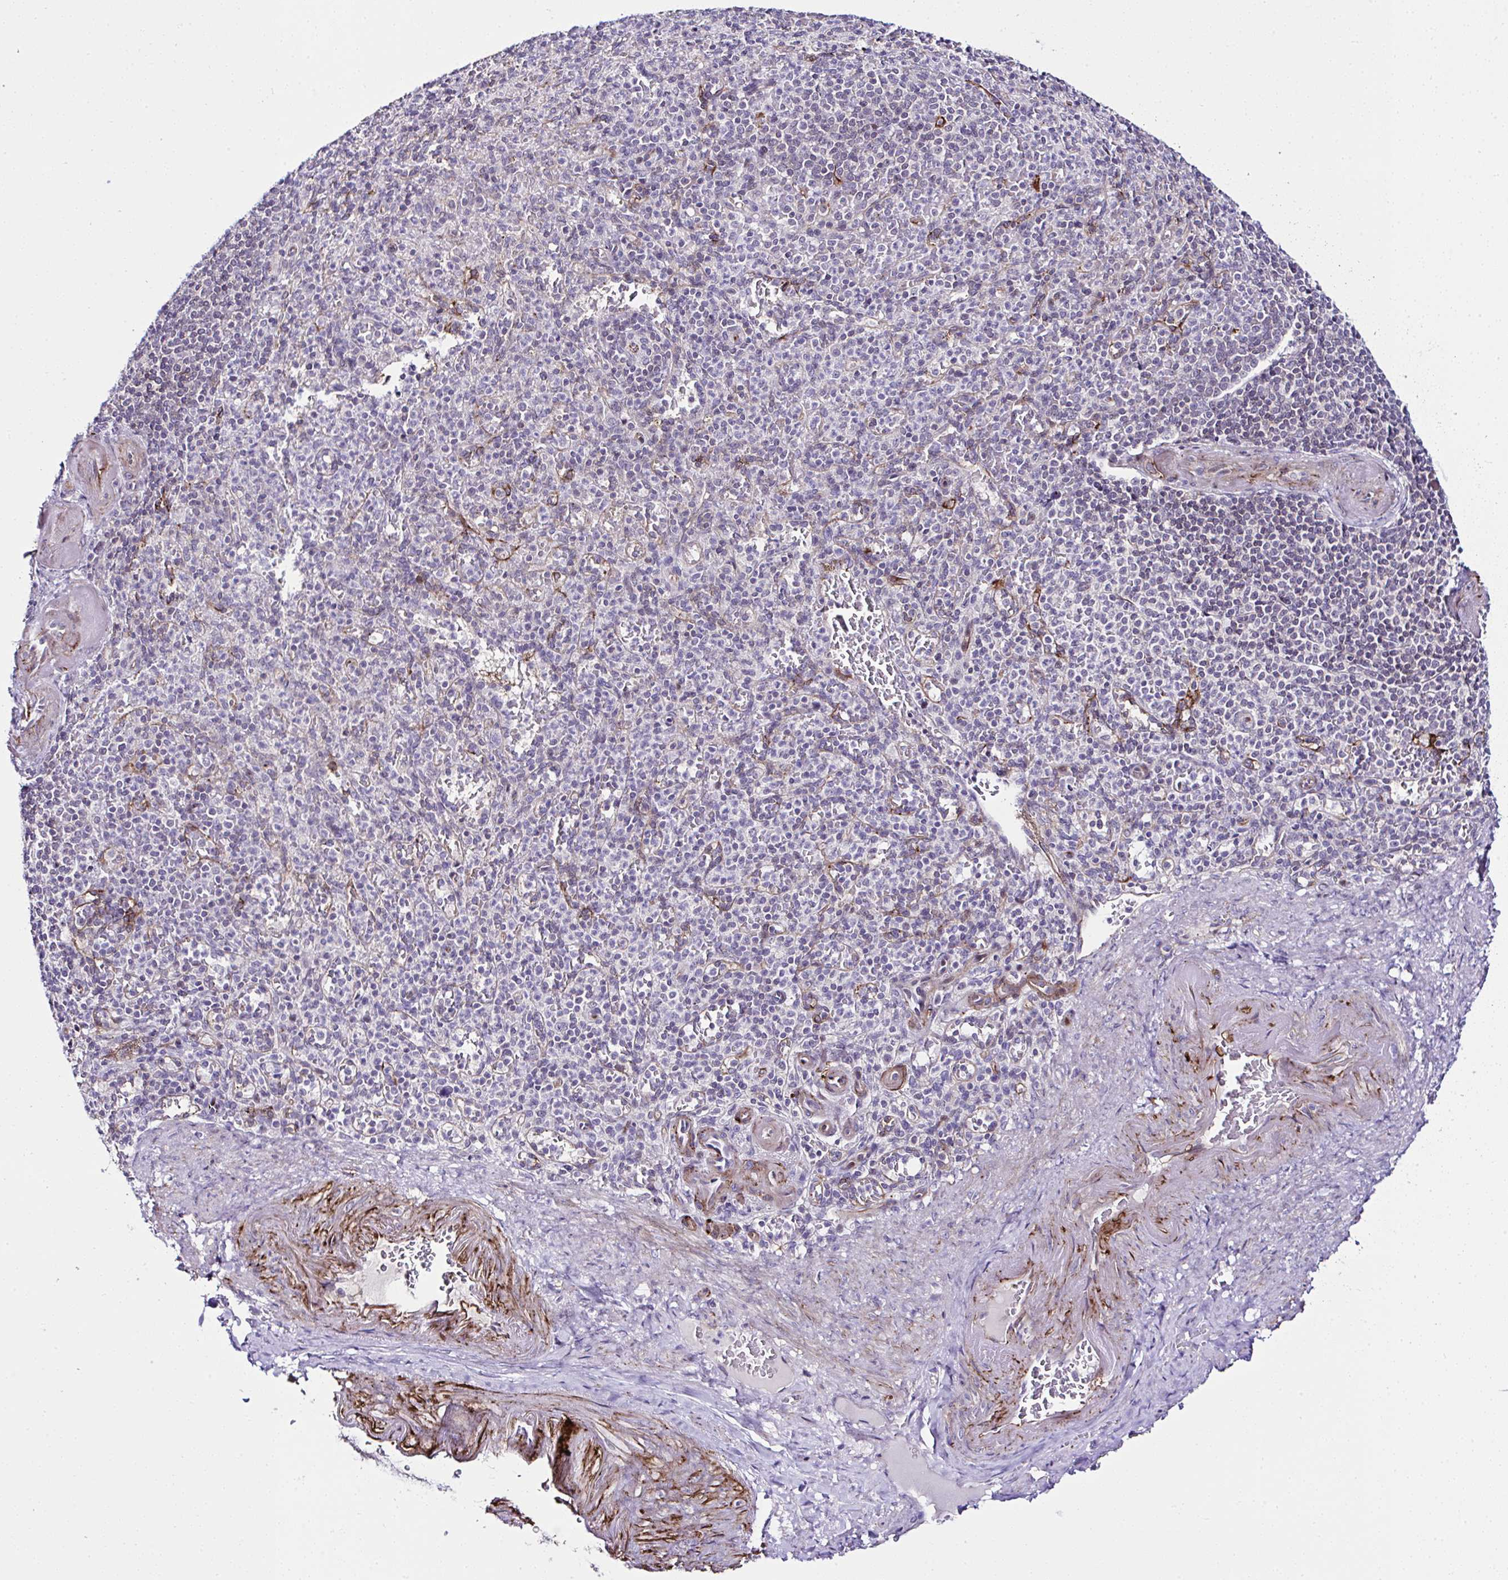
{"staining": {"intensity": "negative", "quantity": "none", "location": "none"}, "tissue": "spleen", "cell_type": "Cells in red pulp", "image_type": "normal", "snomed": [{"axis": "morphology", "description": "Normal tissue, NOS"}, {"axis": "topography", "description": "Spleen"}], "caption": "Photomicrograph shows no protein positivity in cells in red pulp of unremarkable spleen.", "gene": "FBXO34", "patient": {"sex": "female", "age": 74}}